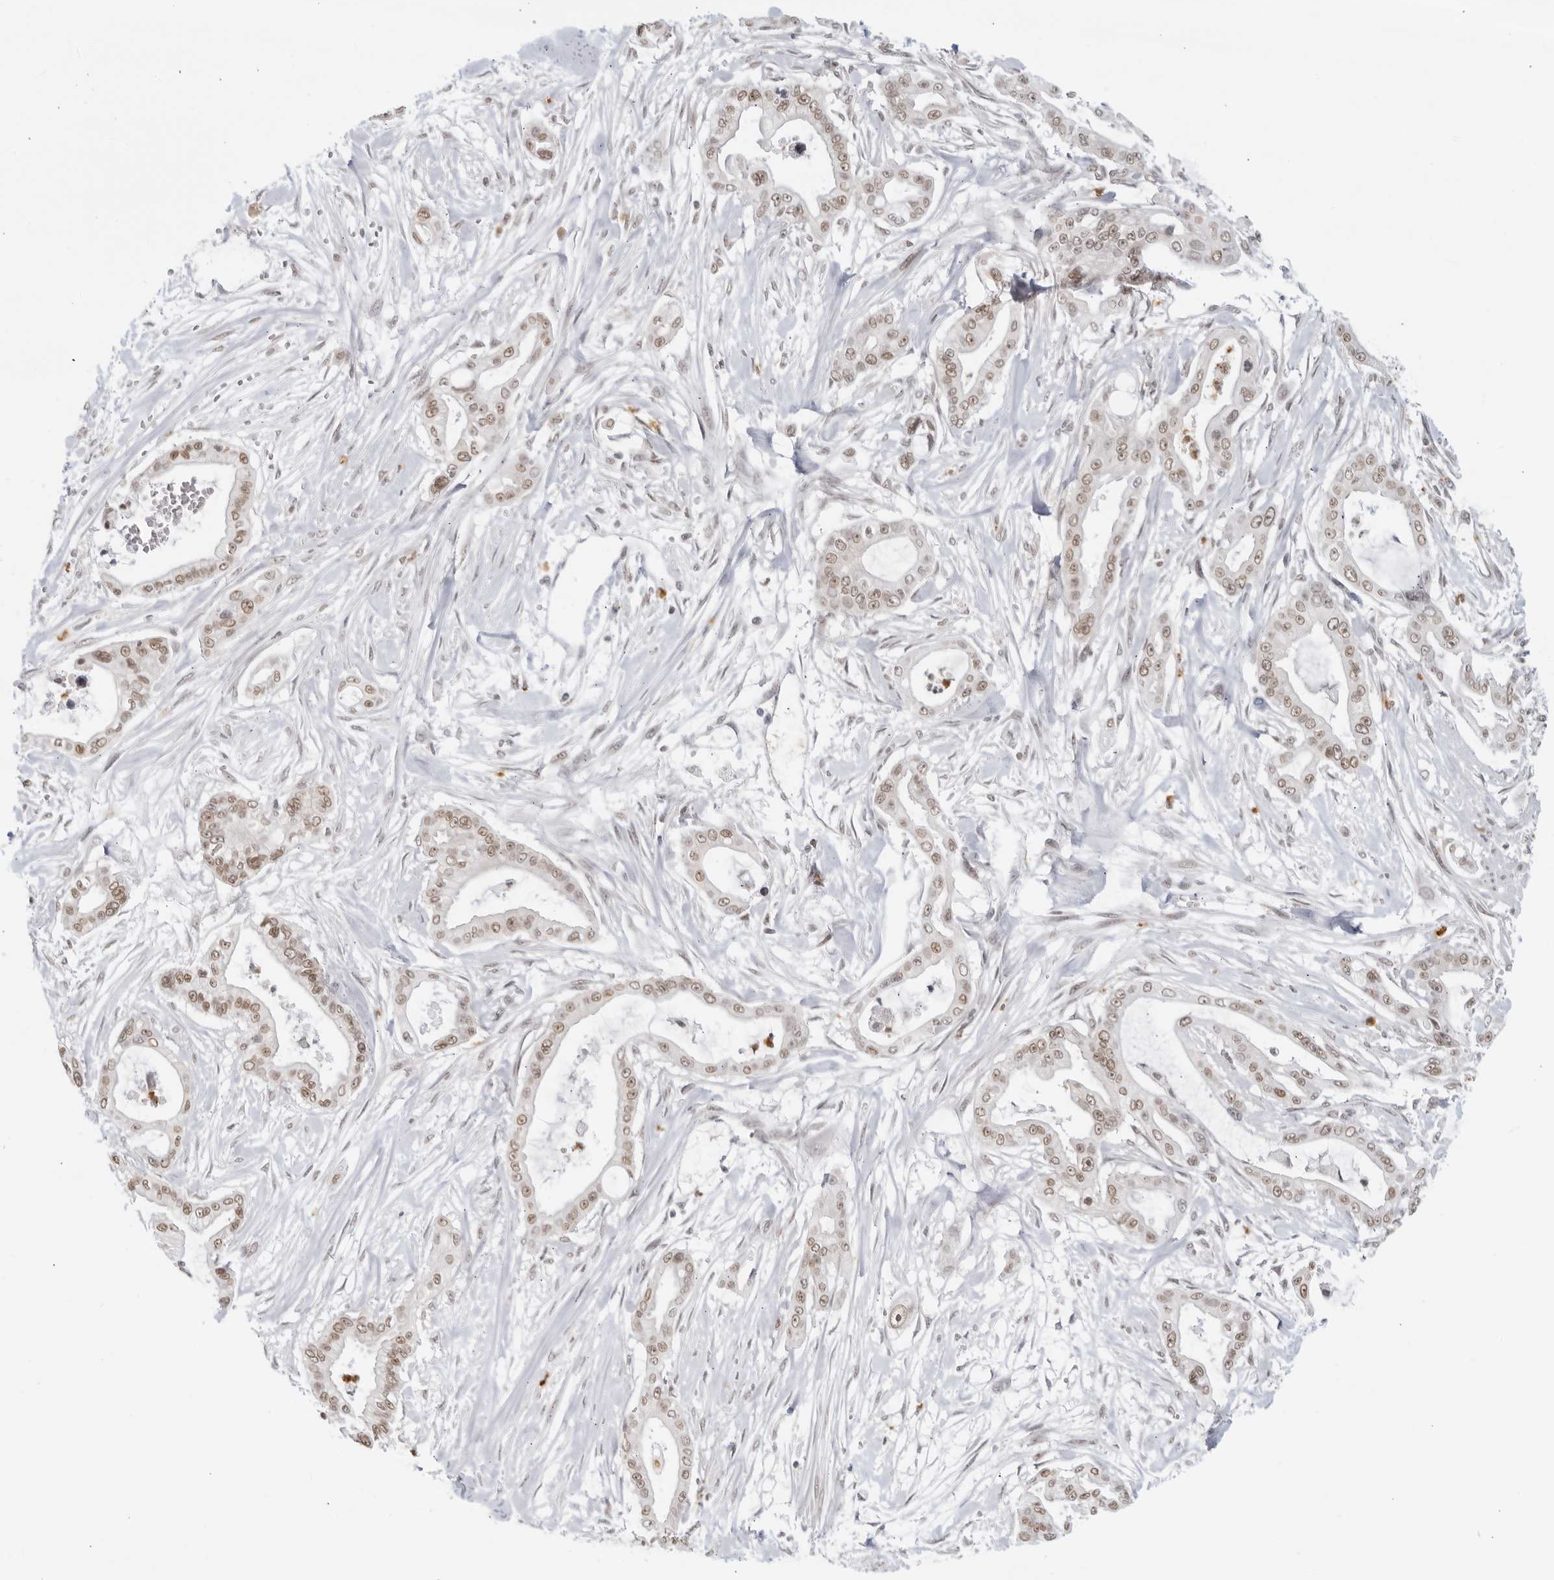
{"staining": {"intensity": "moderate", "quantity": ">75%", "location": "nuclear"}, "tissue": "pancreatic cancer", "cell_type": "Tumor cells", "image_type": "cancer", "snomed": [{"axis": "morphology", "description": "Adenocarcinoma, NOS"}, {"axis": "topography", "description": "Pancreas"}], "caption": "Immunohistochemistry of human pancreatic cancer (adenocarcinoma) demonstrates medium levels of moderate nuclear positivity in approximately >75% of tumor cells. The protein of interest is shown in brown color, while the nuclei are stained blue.", "gene": "CC2D1B", "patient": {"sex": "male", "age": 68}}